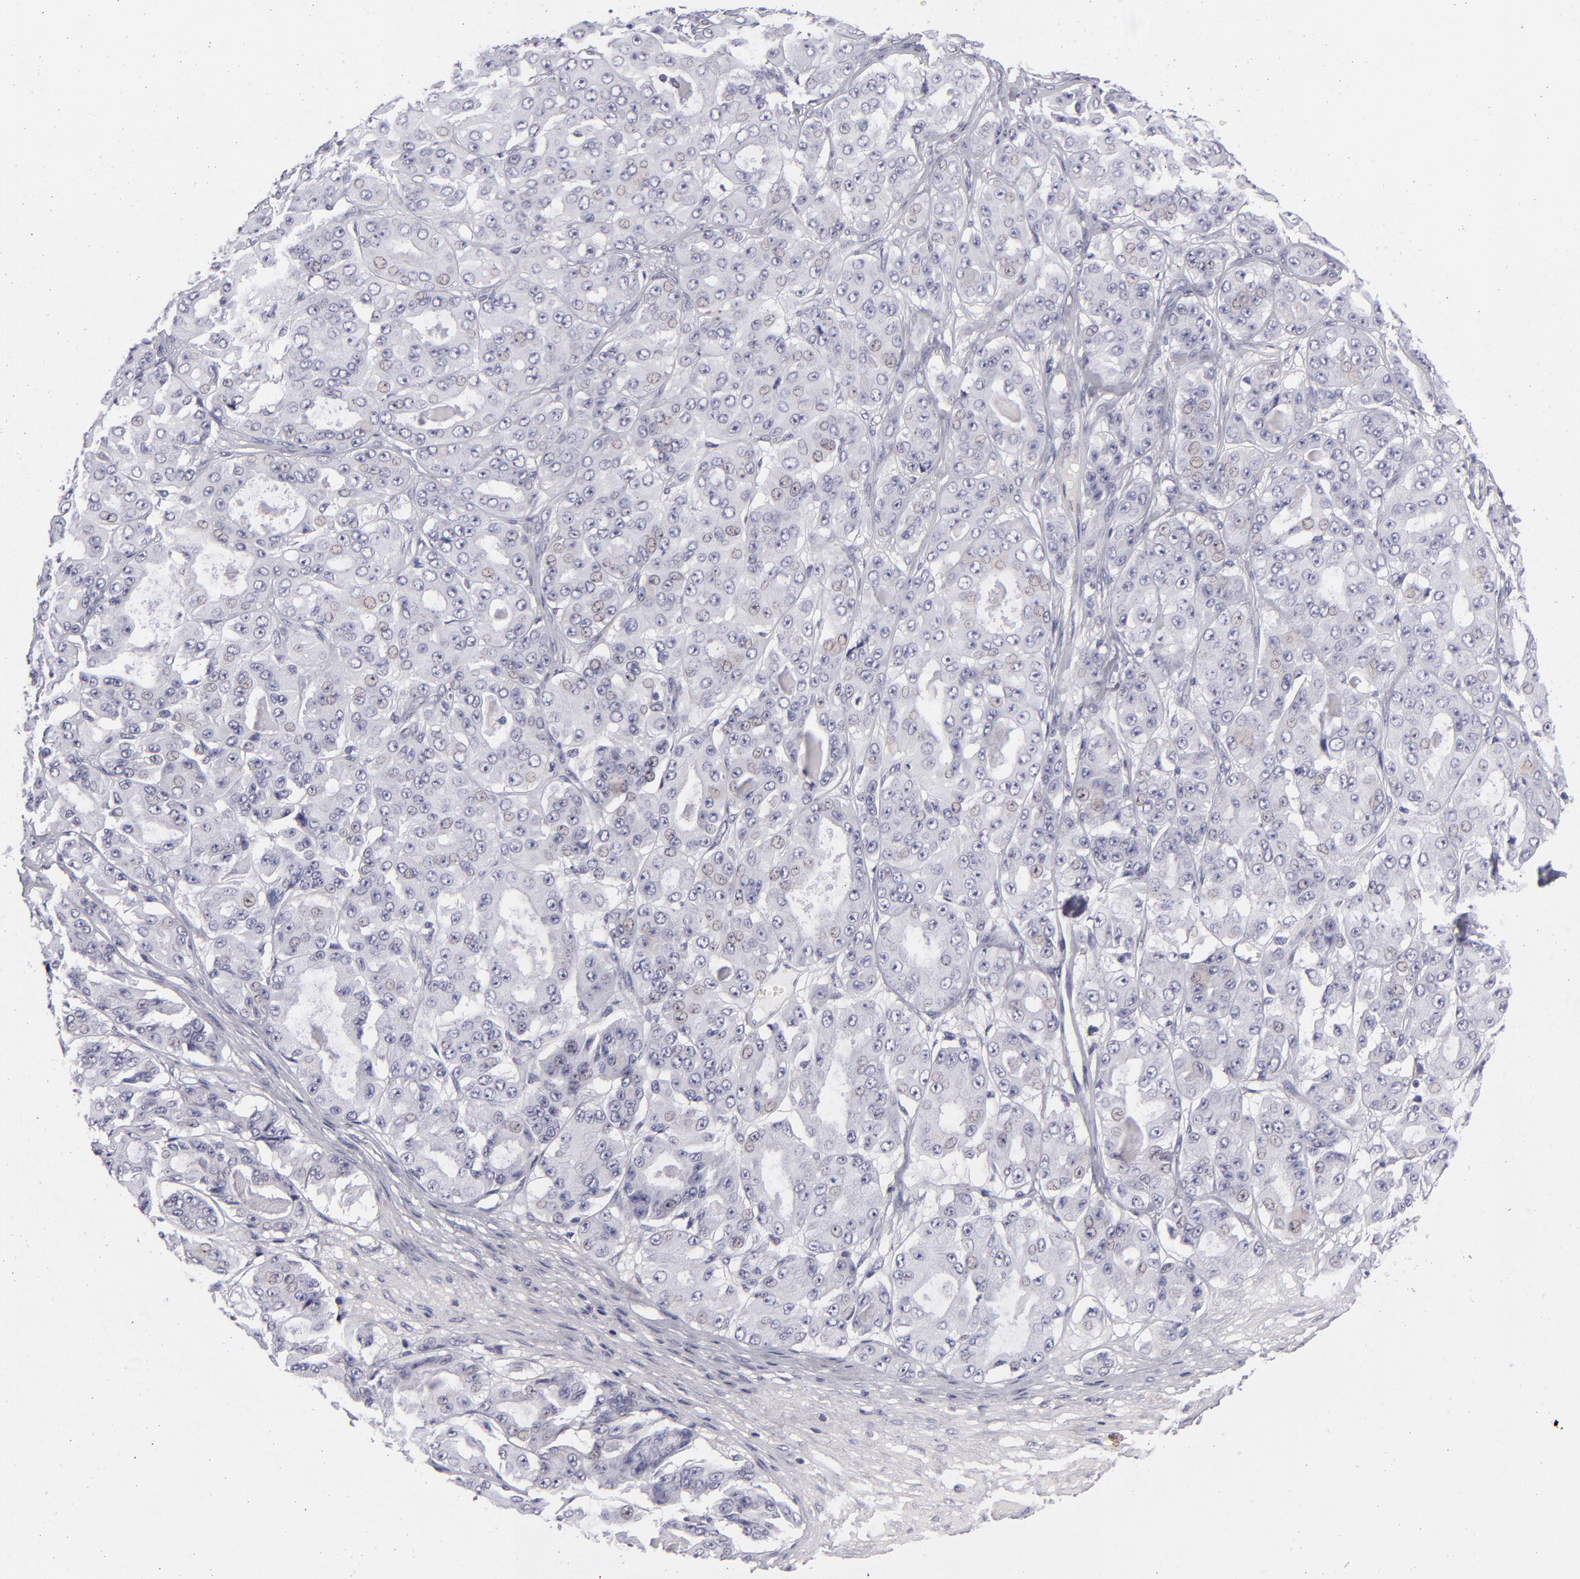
{"staining": {"intensity": "negative", "quantity": "none", "location": "none"}, "tissue": "ovarian cancer", "cell_type": "Tumor cells", "image_type": "cancer", "snomed": [{"axis": "morphology", "description": "Carcinoma, endometroid"}, {"axis": "topography", "description": "Ovary"}], "caption": "IHC of human ovarian cancer (endometroid carcinoma) reveals no staining in tumor cells.", "gene": "VIL1", "patient": {"sex": "female", "age": 61}}